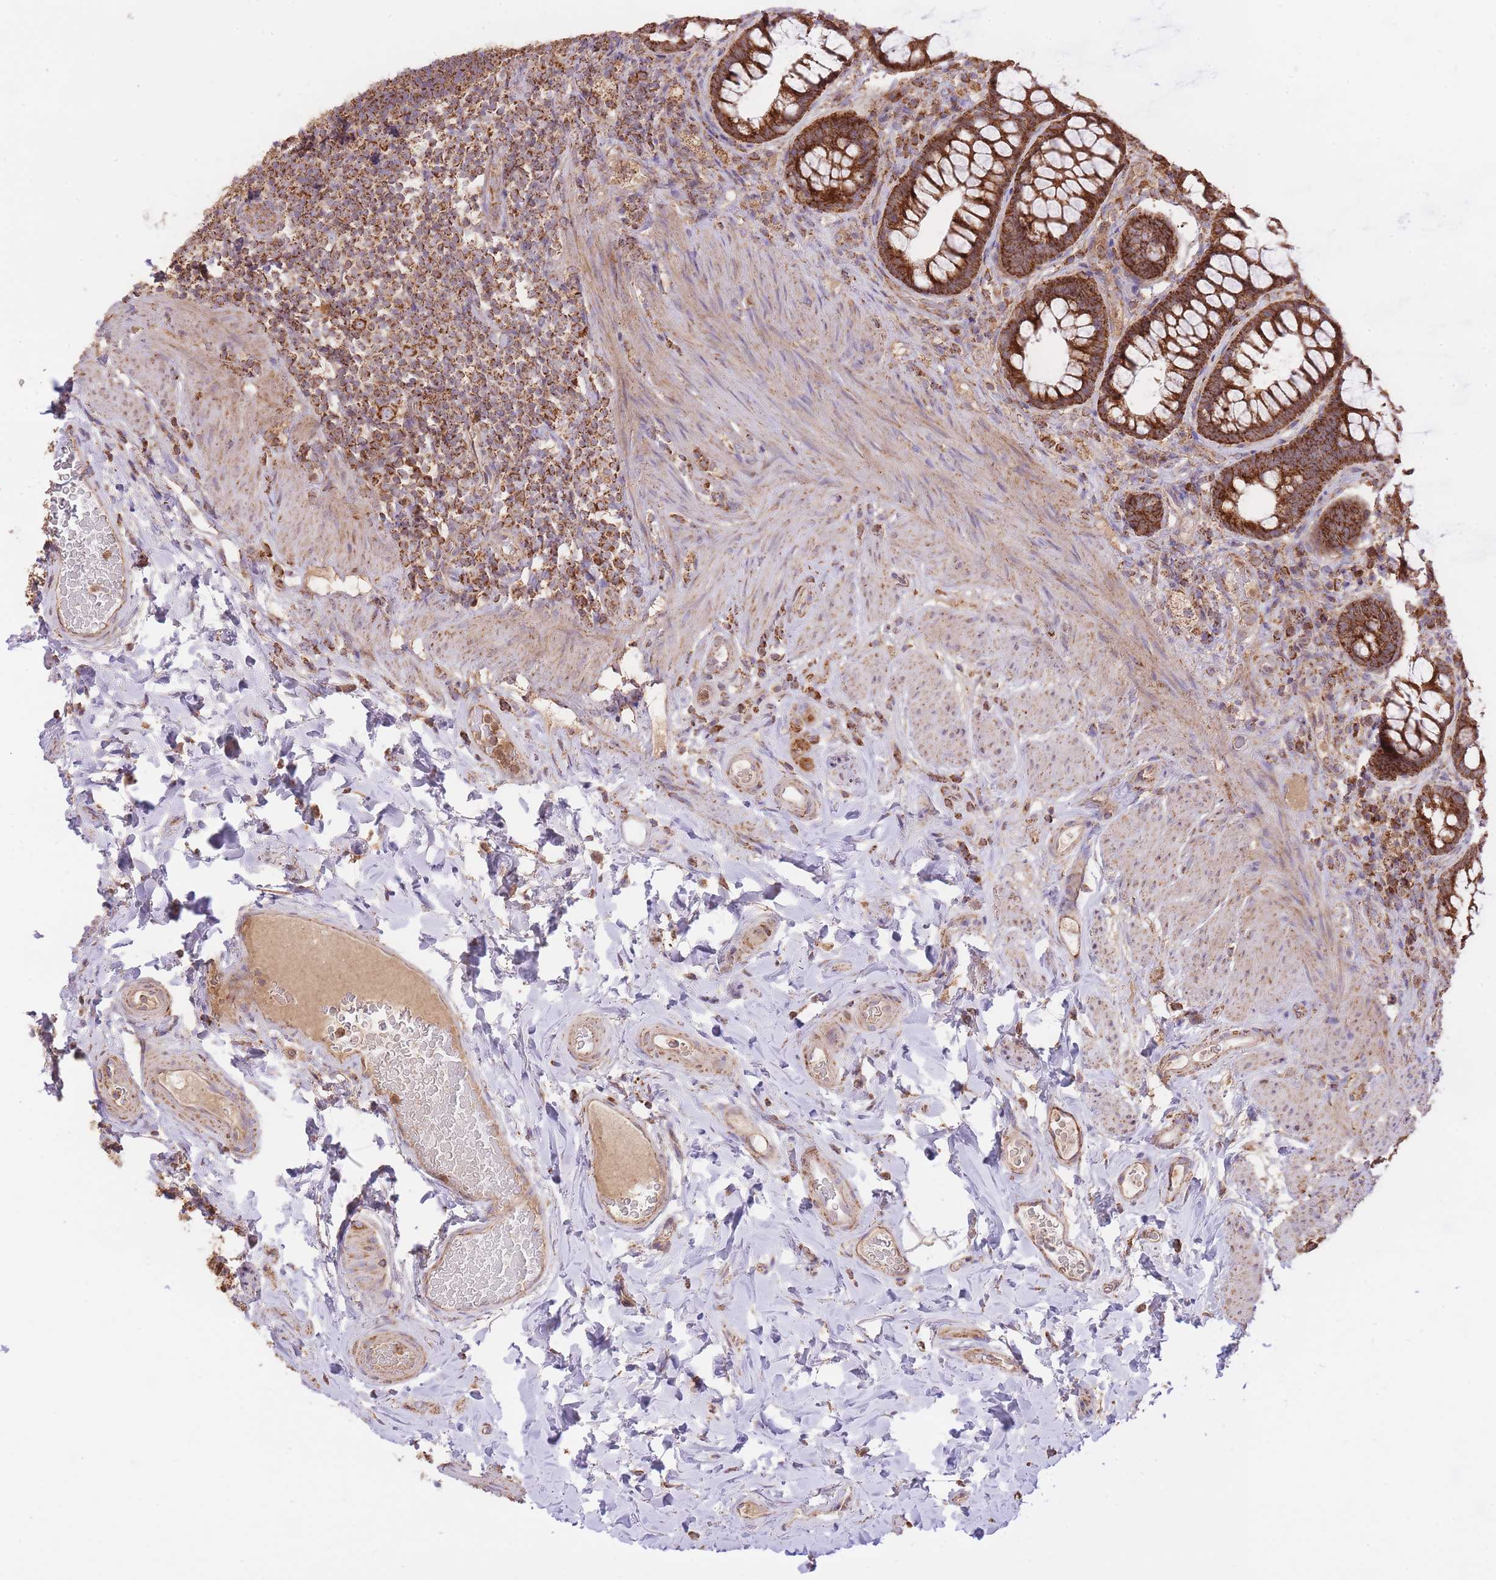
{"staining": {"intensity": "strong", "quantity": ">75%", "location": "cytoplasmic/membranous"}, "tissue": "rectum", "cell_type": "Glandular cells", "image_type": "normal", "snomed": [{"axis": "morphology", "description": "Normal tissue, NOS"}, {"axis": "topography", "description": "Rectum"}, {"axis": "topography", "description": "Peripheral nerve tissue"}], "caption": "High-magnification brightfield microscopy of unremarkable rectum stained with DAB (brown) and counterstained with hematoxylin (blue). glandular cells exhibit strong cytoplasmic/membranous expression is identified in about>75% of cells. (DAB (3,3'-diaminobenzidine) IHC with brightfield microscopy, high magnification).", "gene": "PREP", "patient": {"sex": "female", "age": 69}}